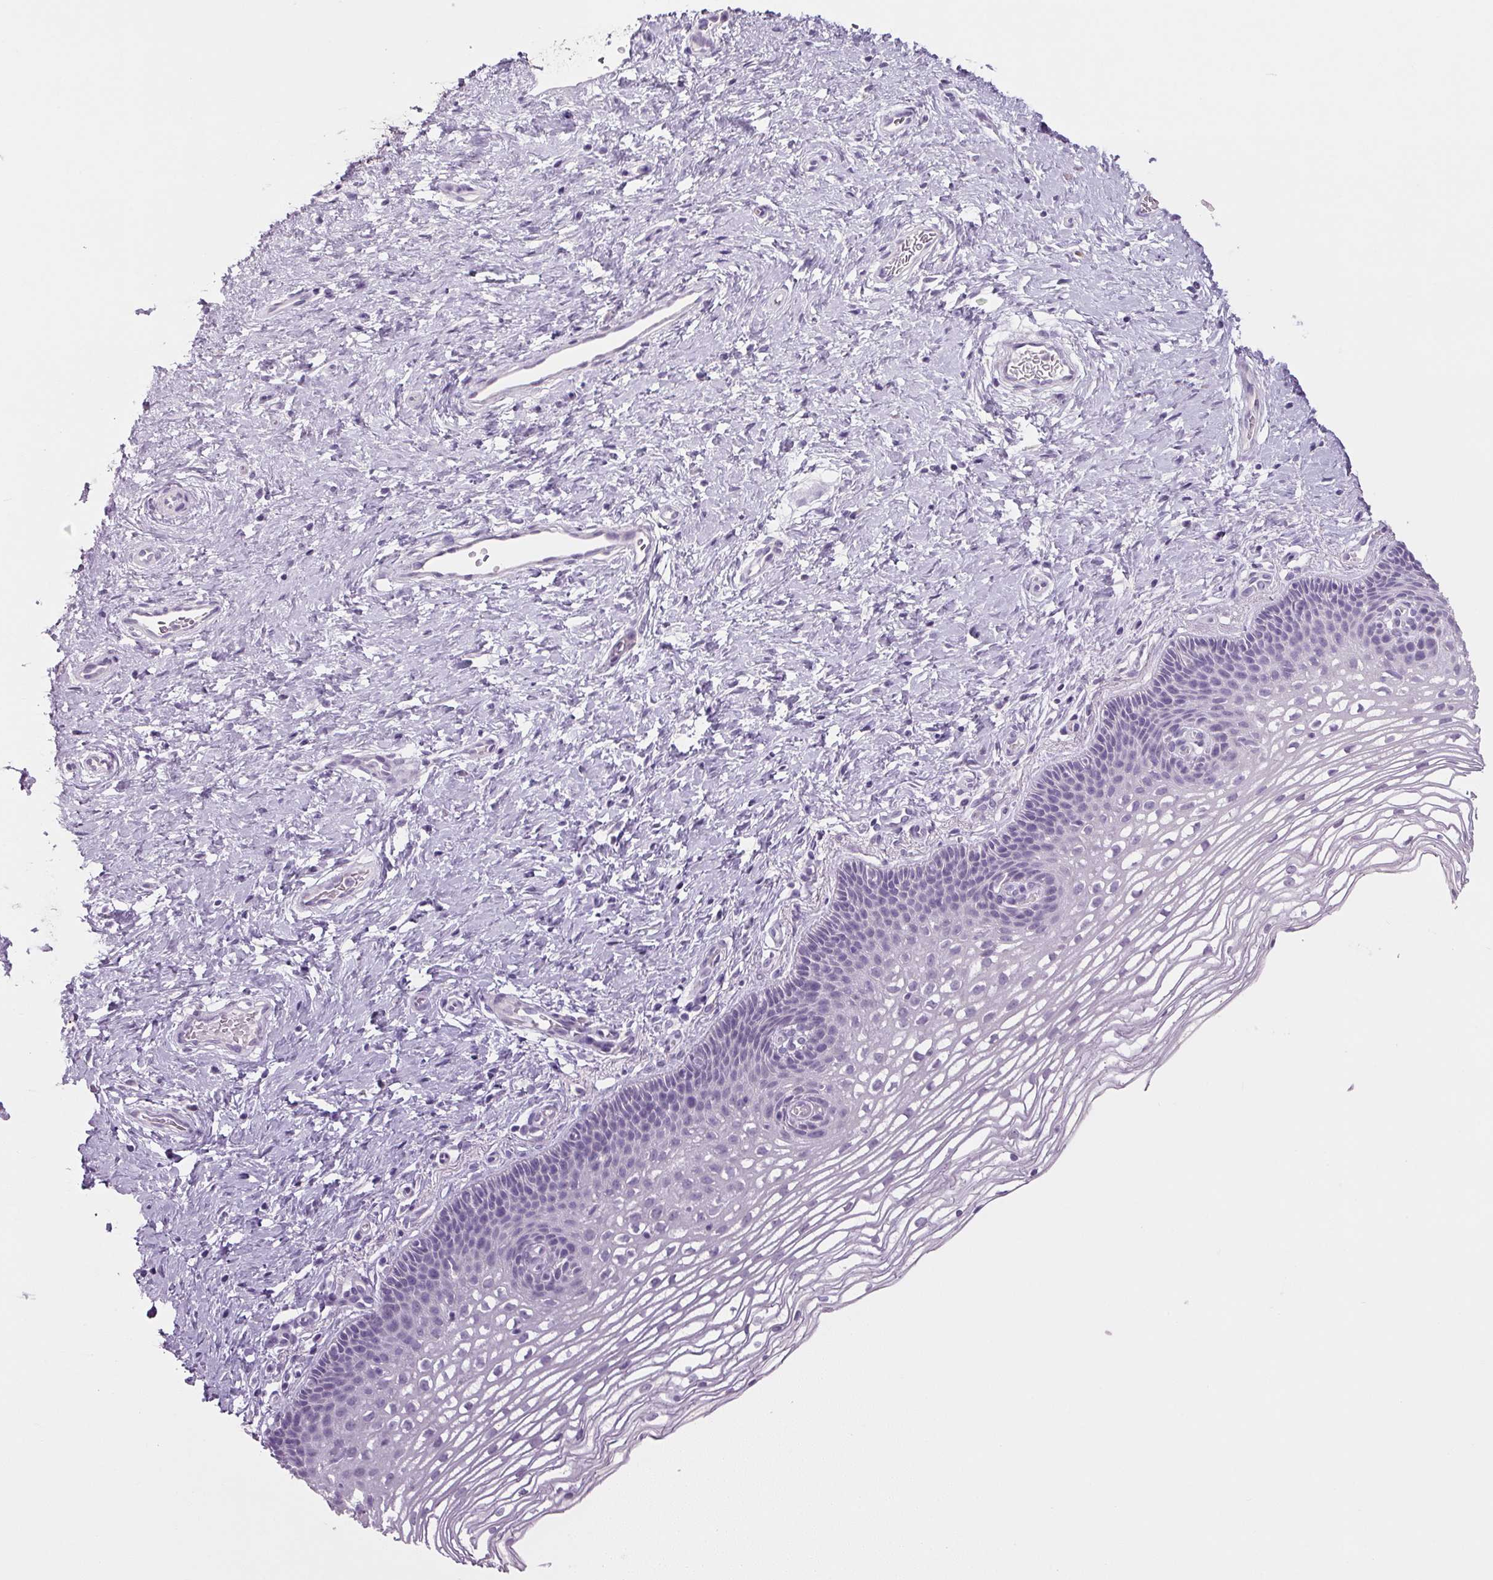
{"staining": {"intensity": "negative", "quantity": "none", "location": "none"}, "tissue": "cervix", "cell_type": "Glandular cells", "image_type": "normal", "snomed": [{"axis": "morphology", "description": "Normal tissue, NOS"}, {"axis": "topography", "description": "Cervix"}], "caption": "High magnification brightfield microscopy of normal cervix stained with DAB (brown) and counterstained with hematoxylin (blue): glandular cells show no significant expression. (Stains: DAB immunohistochemistry with hematoxylin counter stain, Microscopy: brightfield microscopy at high magnification).", "gene": "PPP1R1A", "patient": {"sex": "female", "age": 34}}